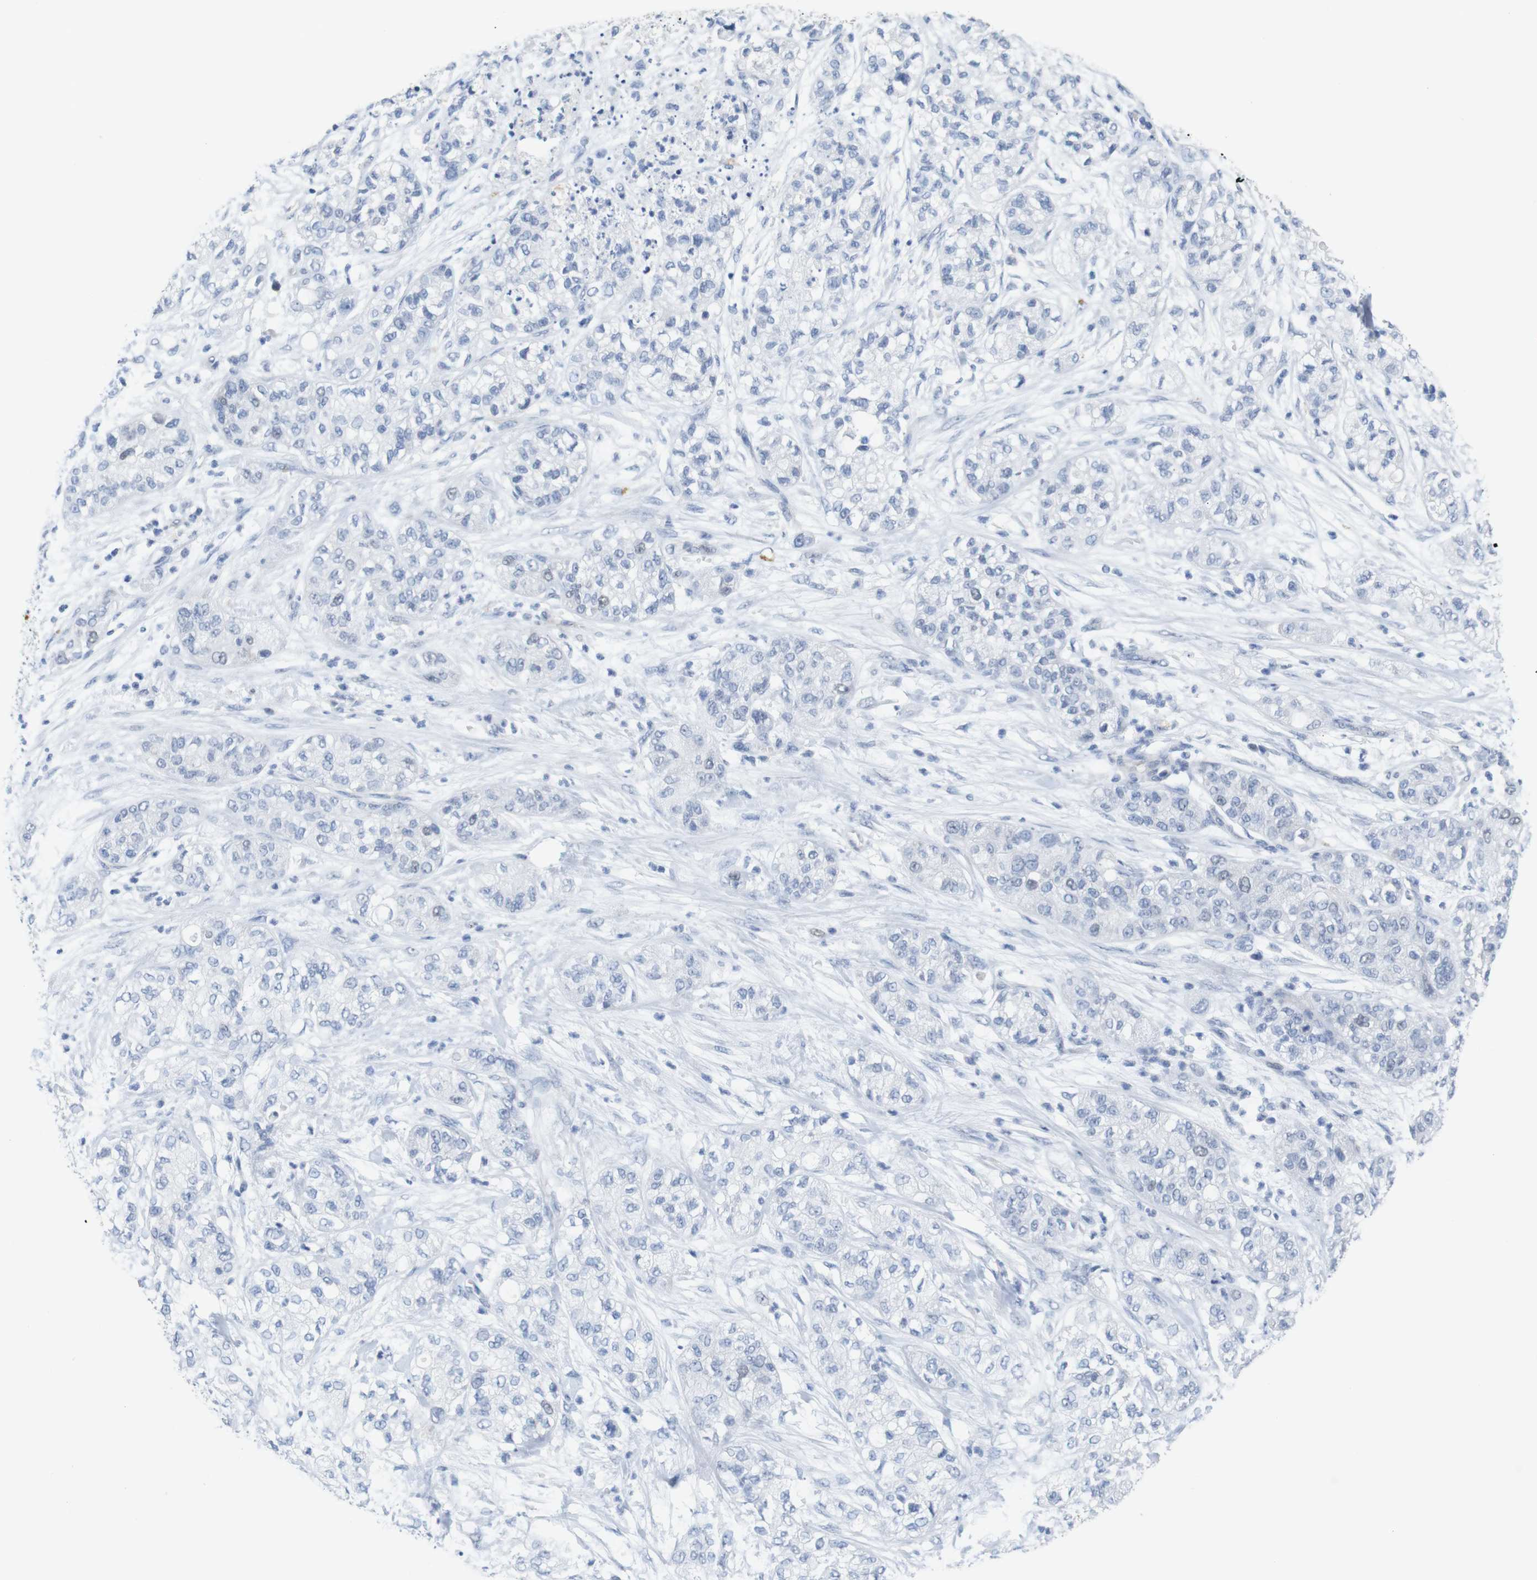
{"staining": {"intensity": "negative", "quantity": "none", "location": "none"}, "tissue": "pancreatic cancer", "cell_type": "Tumor cells", "image_type": "cancer", "snomed": [{"axis": "morphology", "description": "Adenocarcinoma, NOS"}, {"axis": "topography", "description": "Pancreas"}], "caption": "Immunohistochemical staining of human adenocarcinoma (pancreatic) displays no significant staining in tumor cells. Brightfield microscopy of immunohistochemistry (IHC) stained with DAB (brown) and hematoxylin (blue), captured at high magnification.", "gene": "CDK2", "patient": {"sex": "female", "age": 78}}